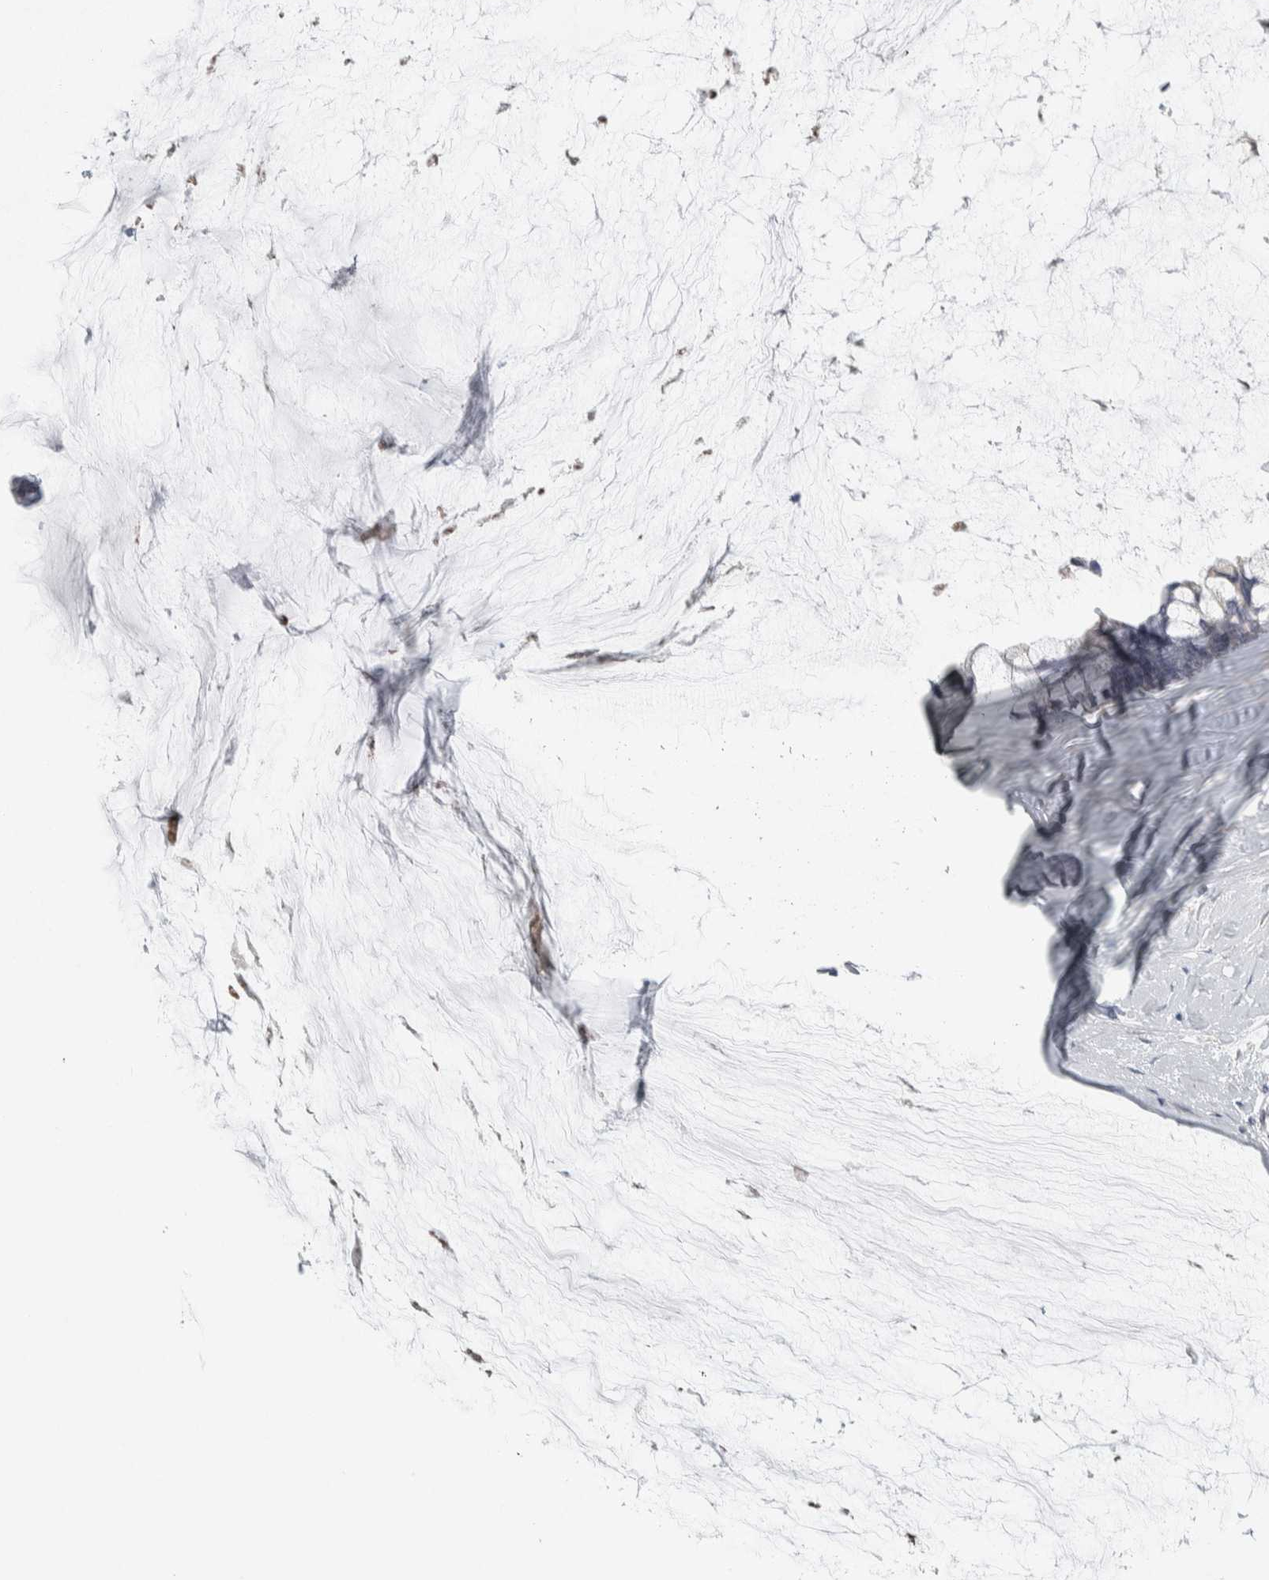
{"staining": {"intensity": "negative", "quantity": "none", "location": "none"}, "tissue": "ovarian cancer", "cell_type": "Tumor cells", "image_type": "cancer", "snomed": [{"axis": "morphology", "description": "Cystadenocarcinoma, mucinous, NOS"}, {"axis": "topography", "description": "Ovary"}], "caption": "This is an immunohistochemistry (IHC) photomicrograph of ovarian cancer. There is no positivity in tumor cells.", "gene": "SIGMAR1", "patient": {"sex": "female", "age": 39}}